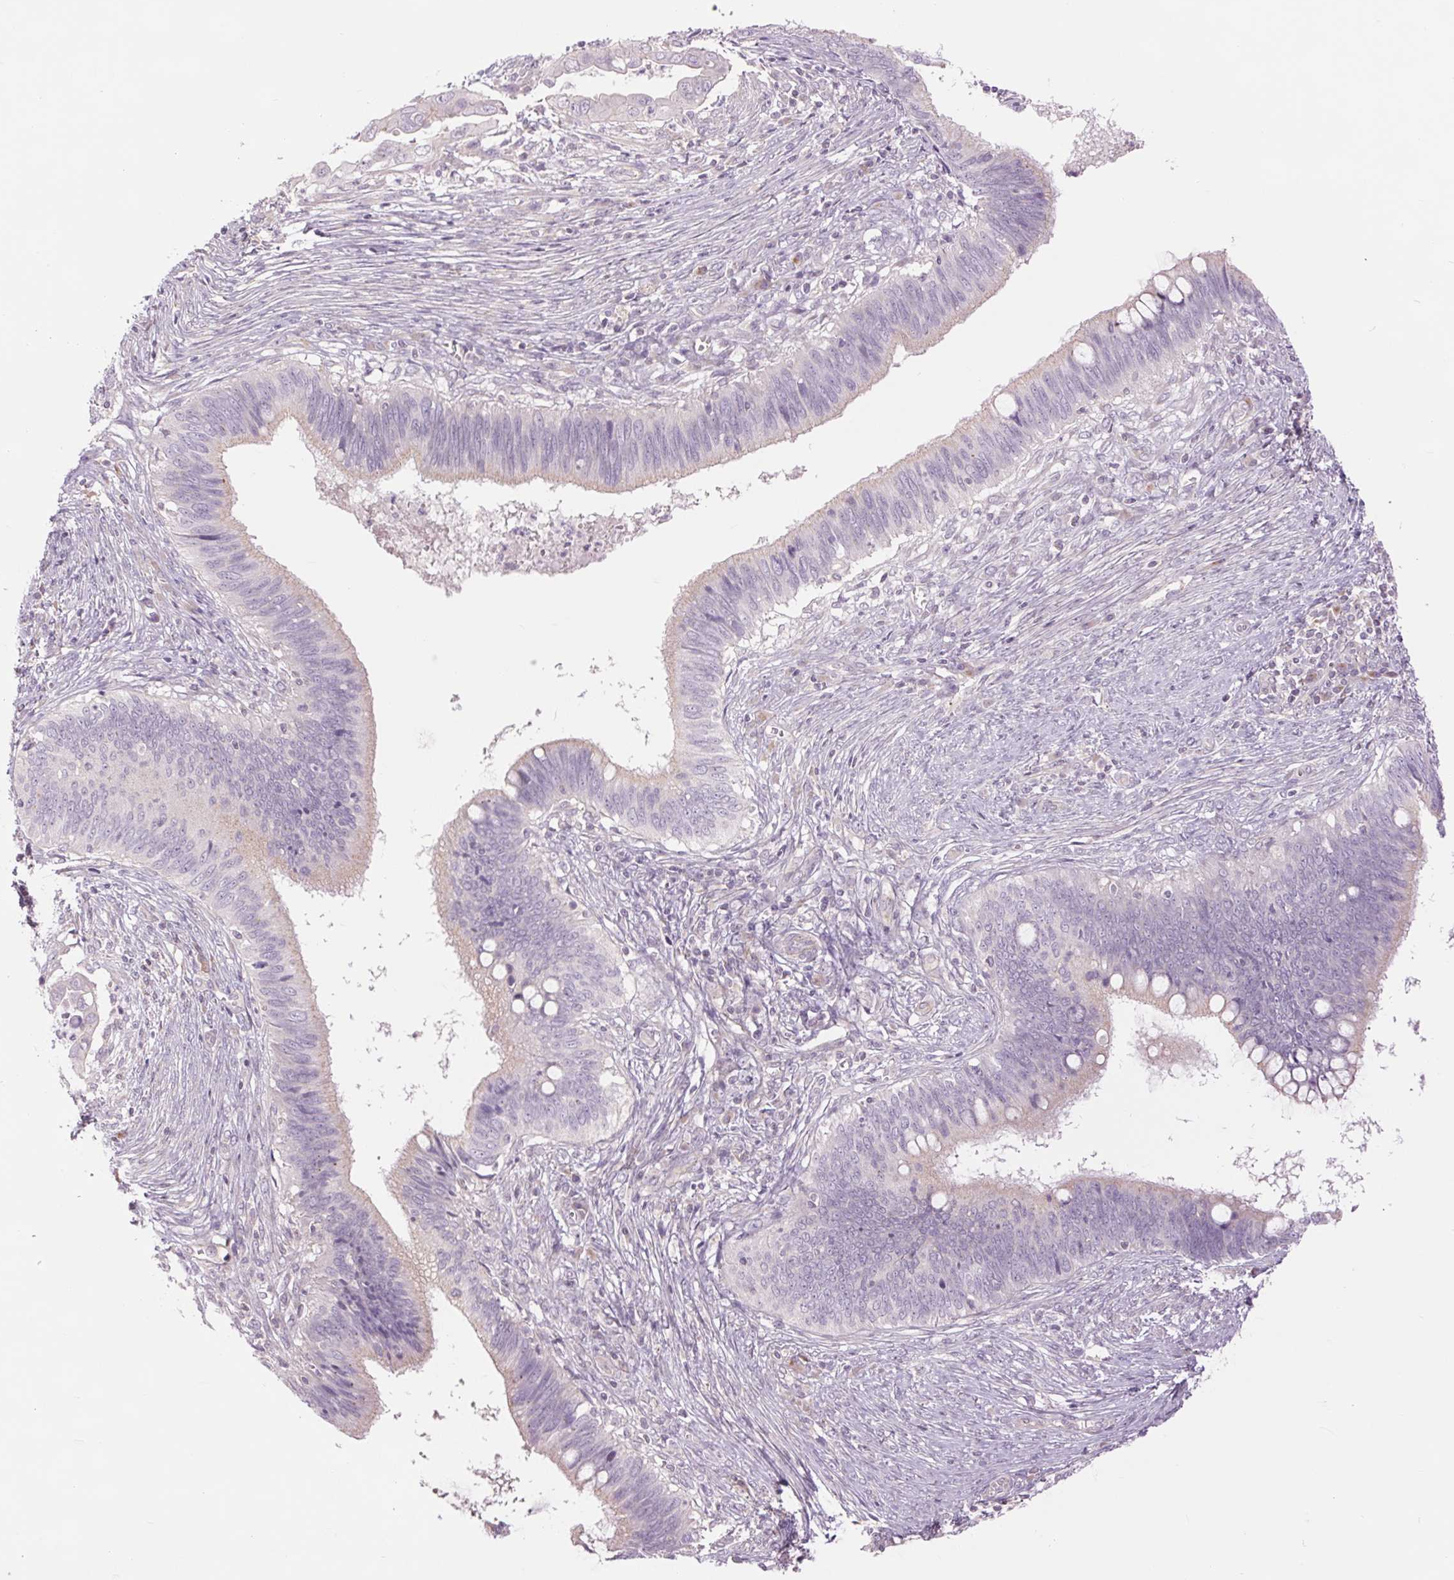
{"staining": {"intensity": "negative", "quantity": "none", "location": "none"}, "tissue": "cervical cancer", "cell_type": "Tumor cells", "image_type": "cancer", "snomed": [{"axis": "morphology", "description": "Adenocarcinoma, NOS"}, {"axis": "topography", "description": "Cervix"}], "caption": "Cervical cancer (adenocarcinoma) was stained to show a protein in brown. There is no significant positivity in tumor cells.", "gene": "CTNNA3", "patient": {"sex": "female", "age": 42}}